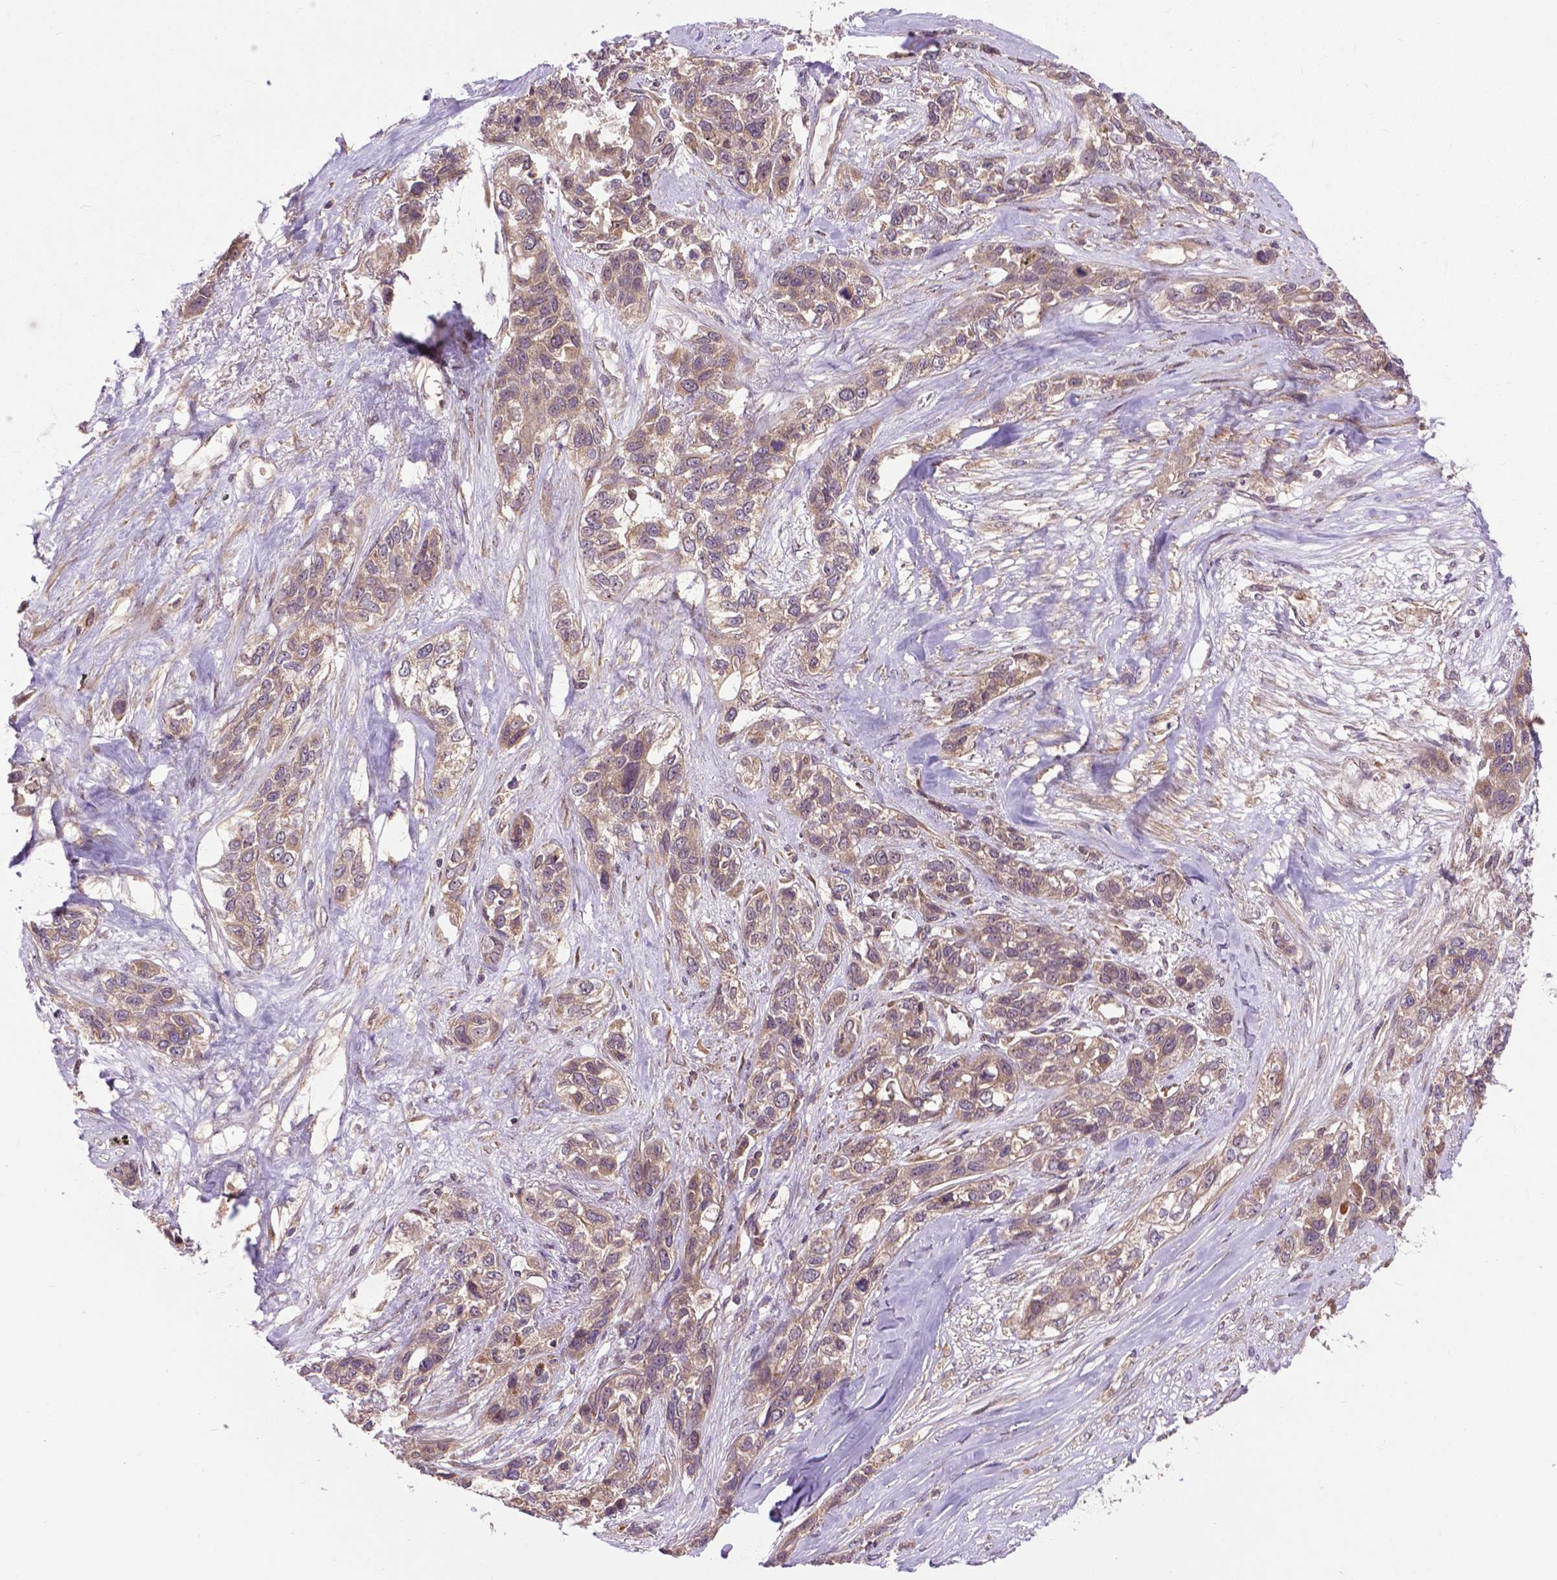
{"staining": {"intensity": "weak", "quantity": ">75%", "location": "cytoplasmic/membranous"}, "tissue": "lung cancer", "cell_type": "Tumor cells", "image_type": "cancer", "snomed": [{"axis": "morphology", "description": "Squamous cell carcinoma, NOS"}, {"axis": "topography", "description": "Lung"}], "caption": "Human lung squamous cell carcinoma stained with a brown dye shows weak cytoplasmic/membranous positive staining in about >75% of tumor cells.", "gene": "ZNF616", "patient": {"sex": "female", "age": 70}}